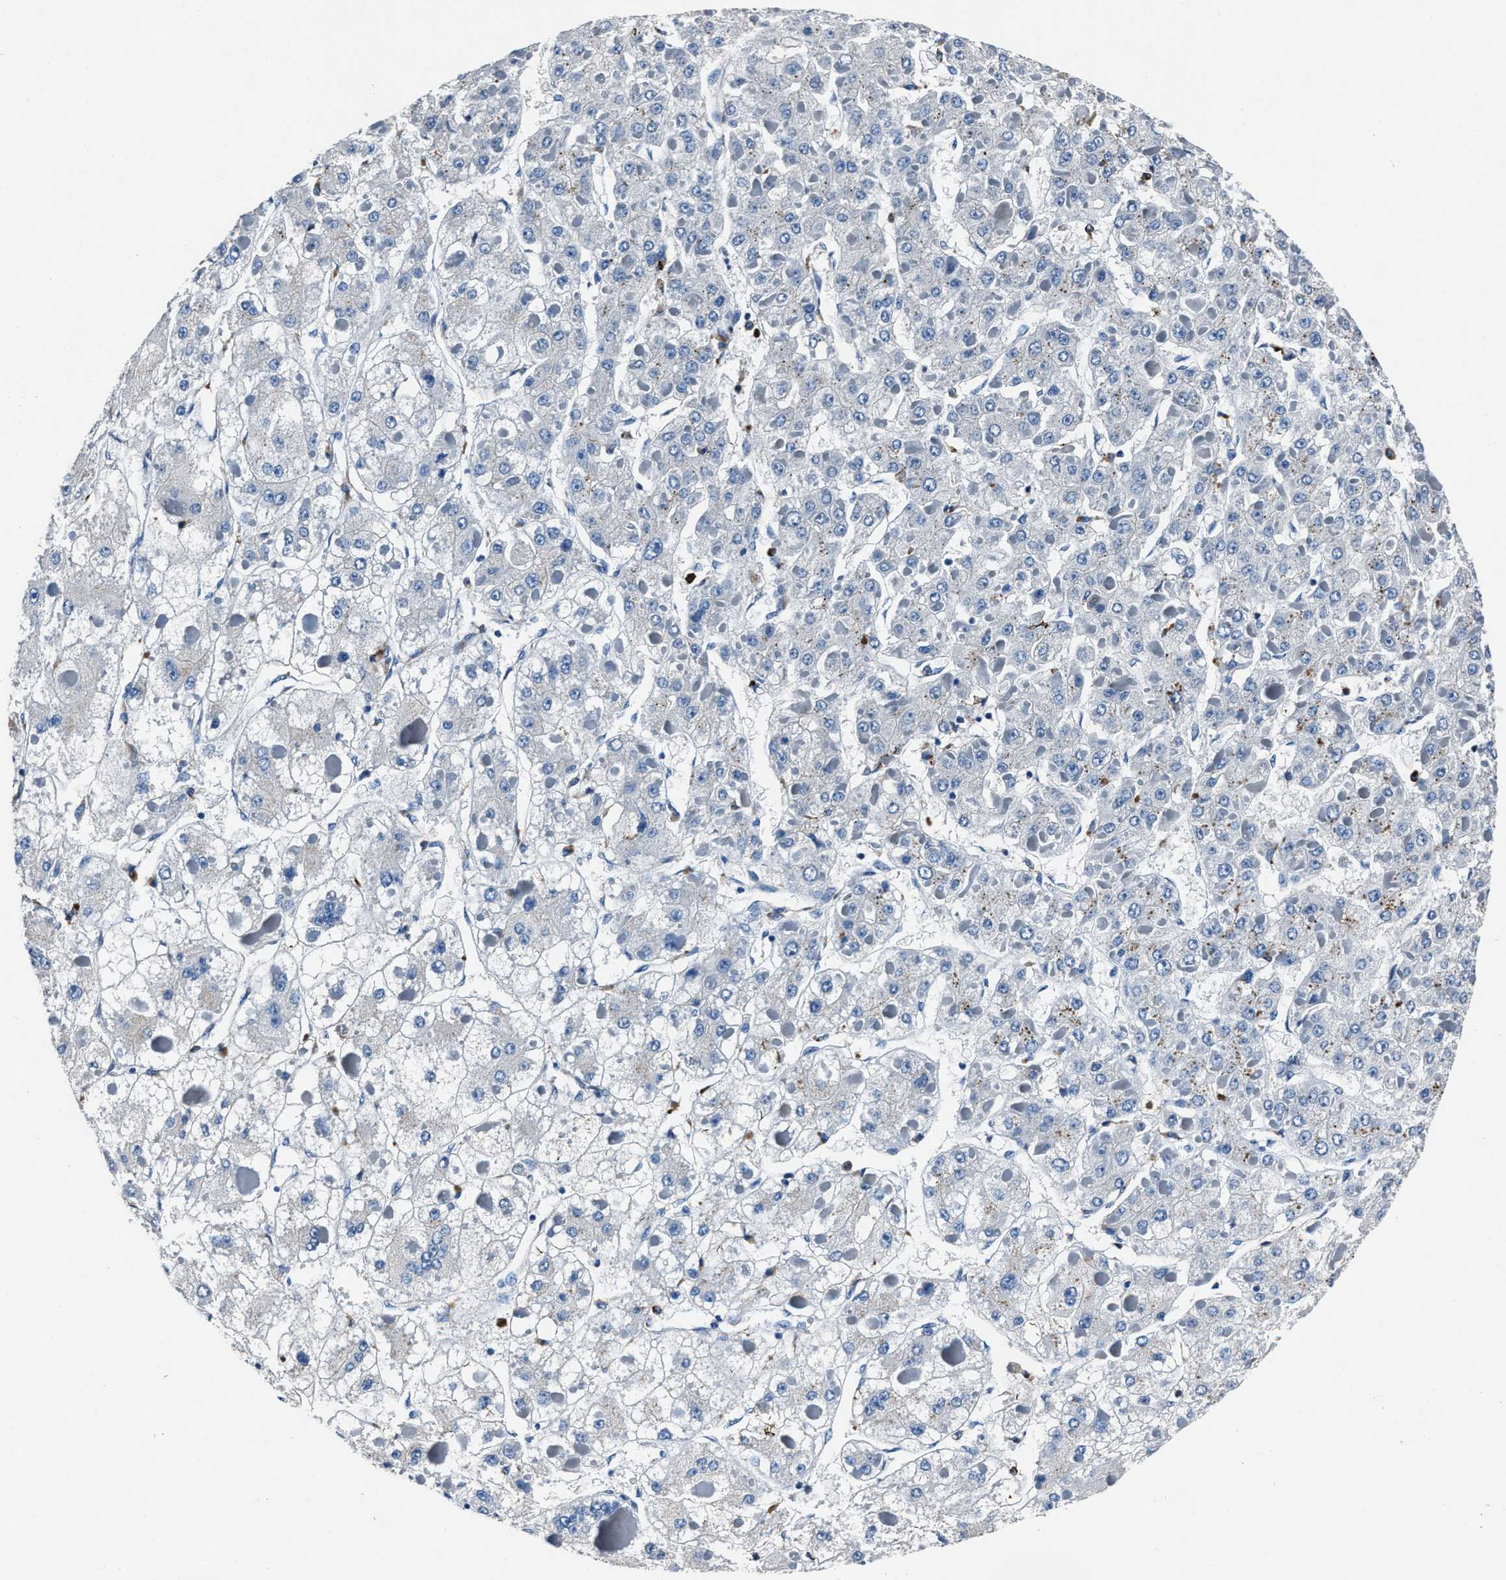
{"staining": {"intensity": "negative", "quantity": "none", "location": "none"}, "tissue": "liver cancer", "cell_type": "Tumor cells", "image_type": "cancer", "snomed": [{"axis": "morphology", "description": "Carcinoma, Hepatocellular, NOS"}, {"axis": "topography", "description": "Liver"}], "caption": "Immunohistochemistry (IHC) photomicrograph of human liver cancer (hepatocellular carcinoma) stained for a protein (brown), which exhibits no expression in tumor cells.", "gene": "FGL2", "patient": {"sex": "female", "age": 73}}